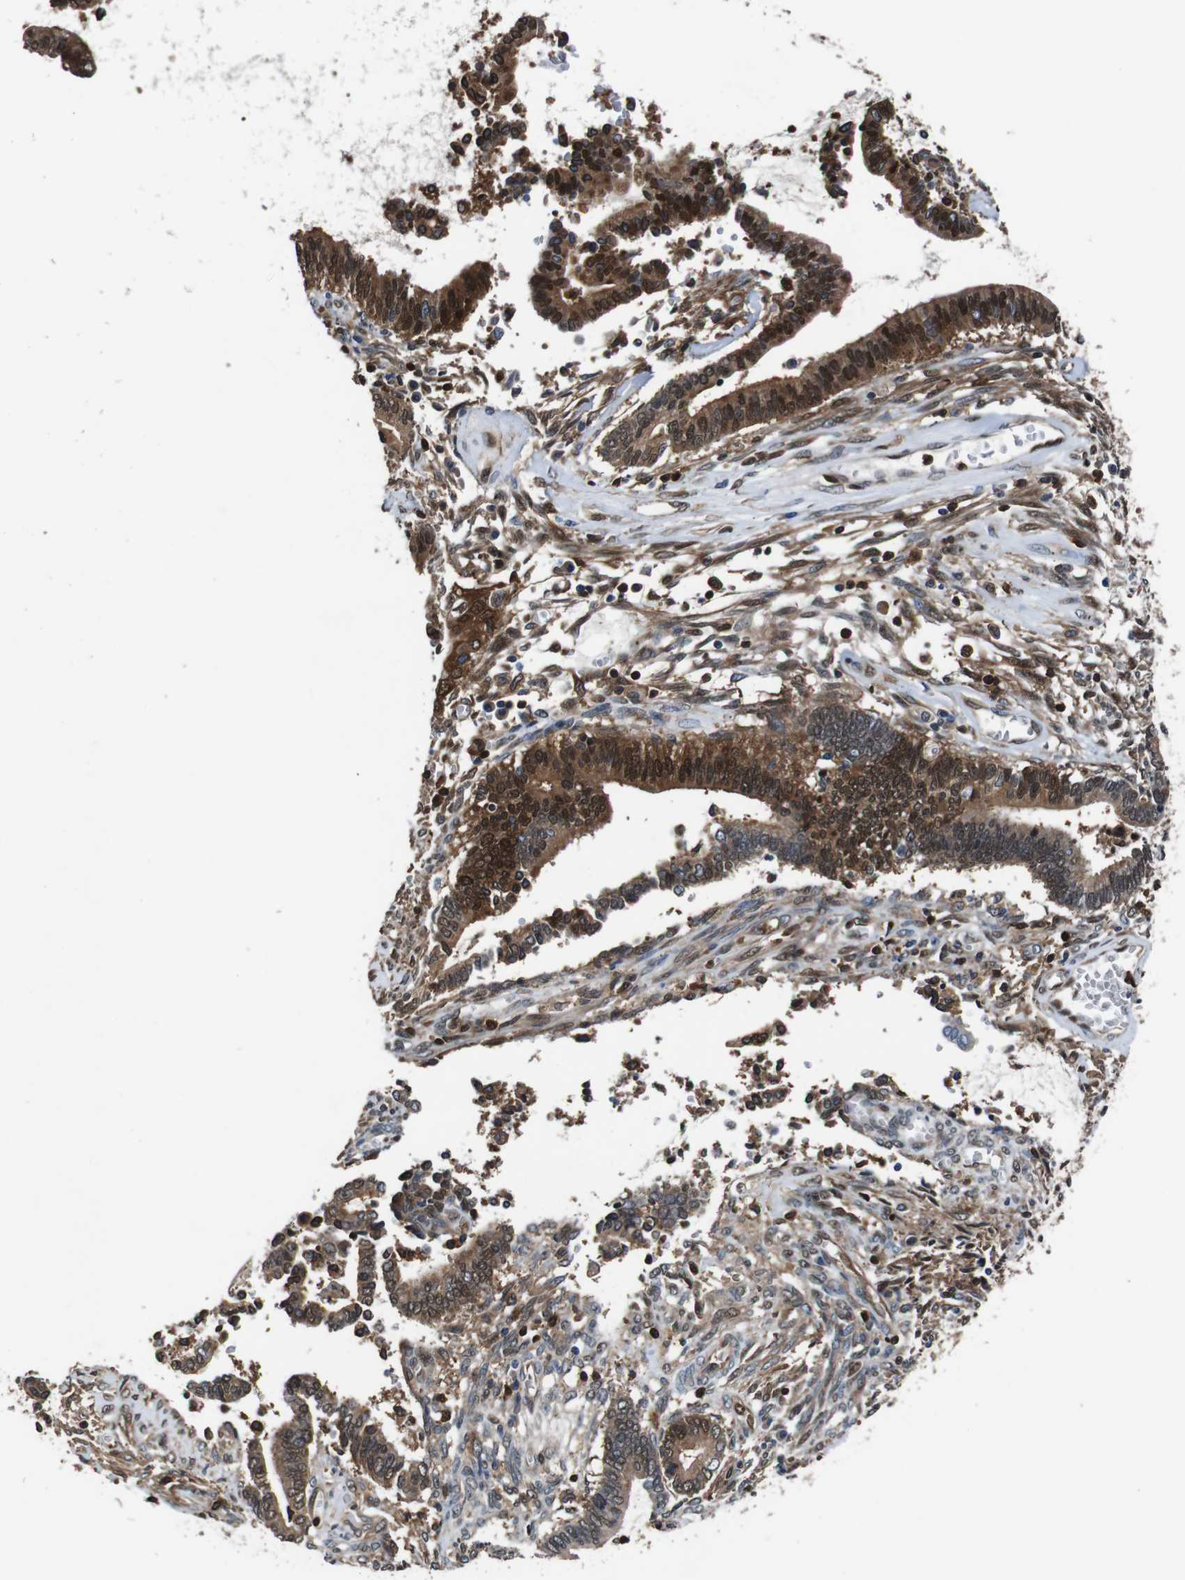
{"staining": {"intensity": "strong", "quantity": ">75%", "location": "cytoplasmic/membranous,nuclear"}, "tissue": "cervical cancer", "cell_type": "Tumor cells", "image_type": "cancer", "snomed": [{"axis": "morphology", "description": "Adenocarcinoma, NOS"}, {"axis": "topography", "description": "Cervix"}], "caption": "A histopathology image of cervical adenocarcinoma stained for a protein reveals strong cytoplasmic/membranous and nuclear brown staining in tumor cells.", "gene": "ANXA1", "patient": {"sex": "female", "age": 44}}